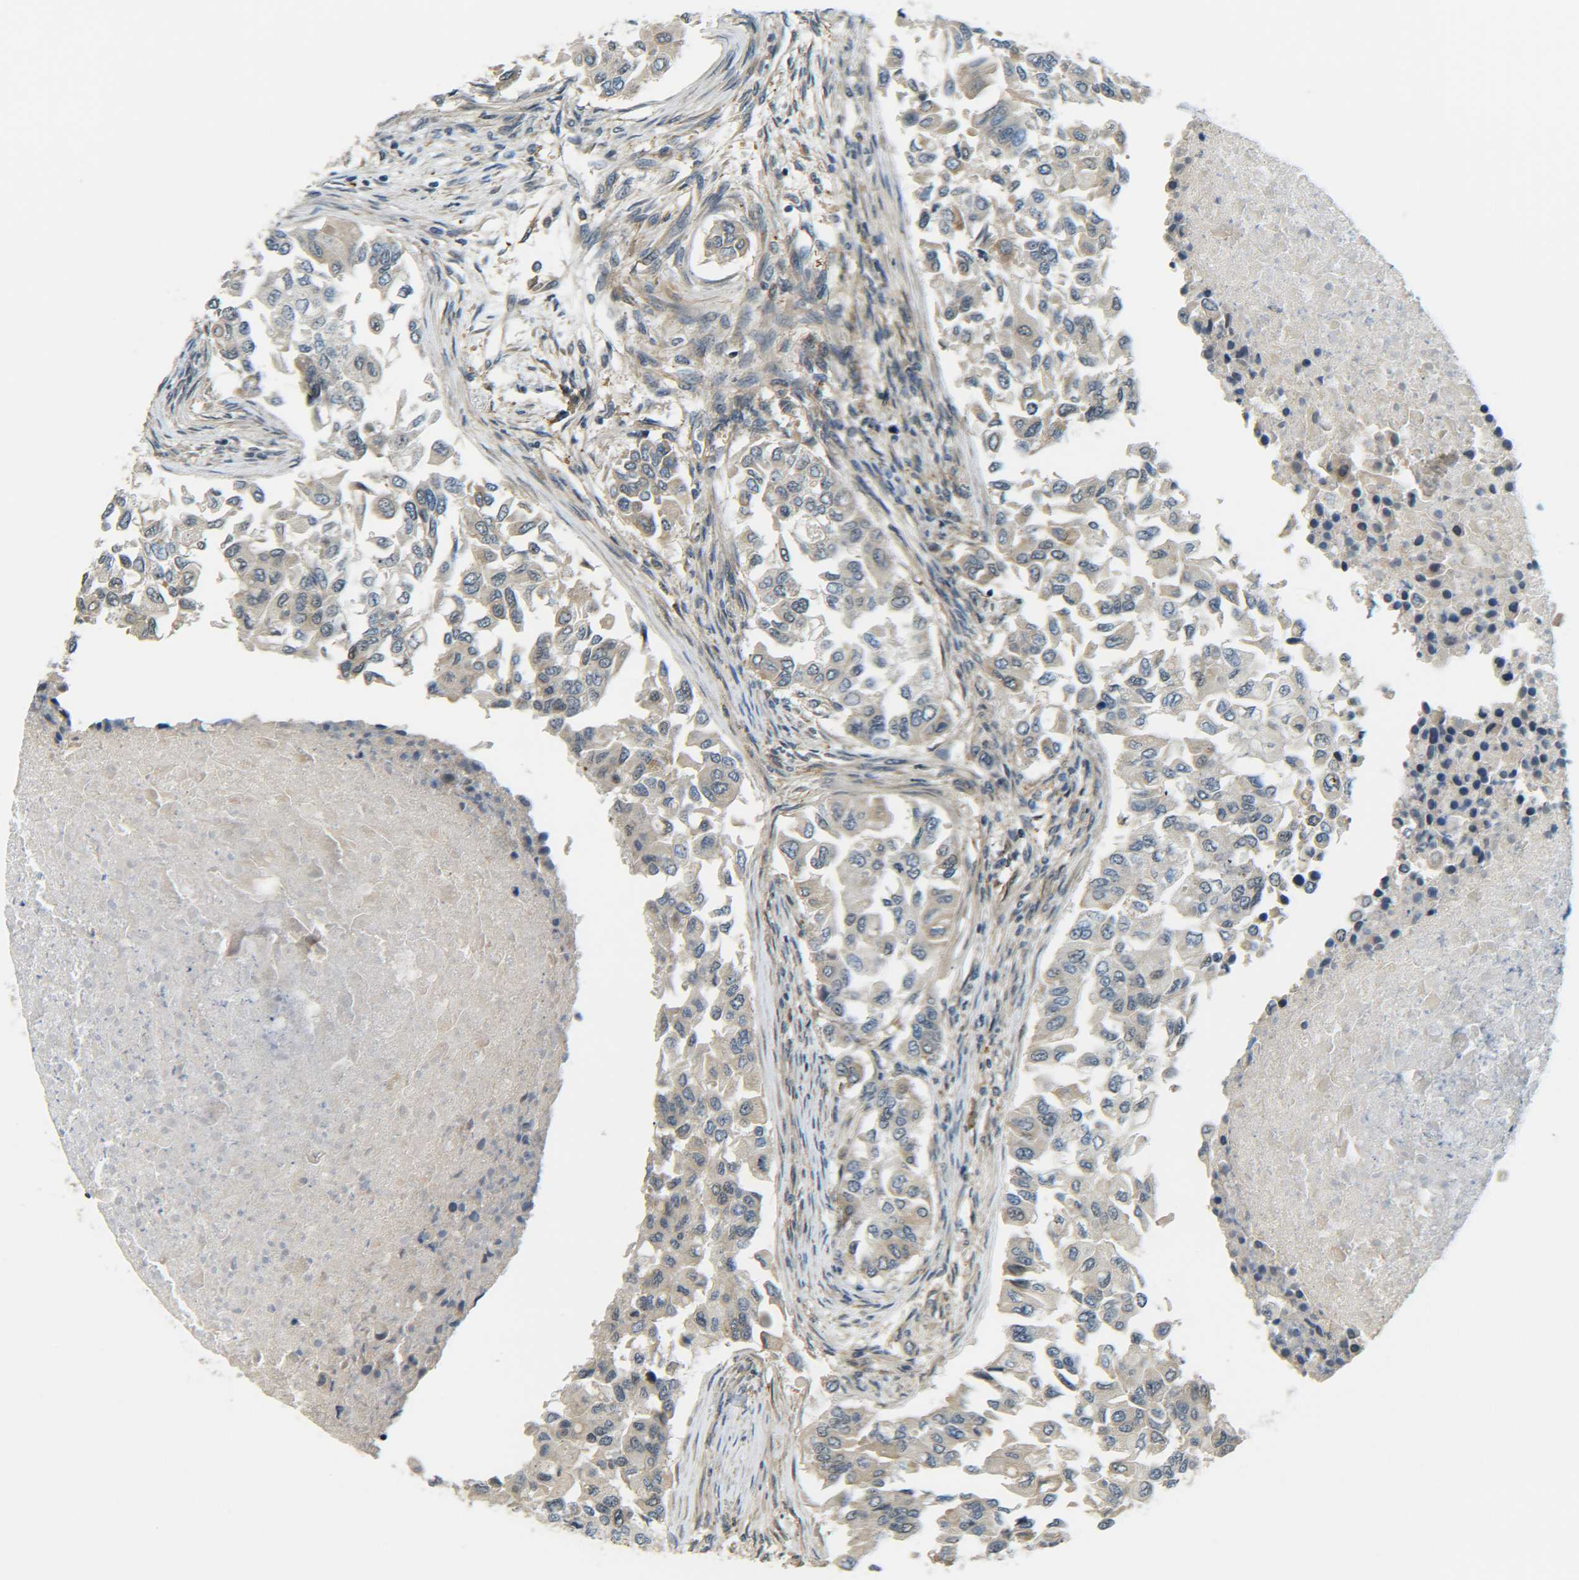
{"staining": {"intensity": "weak", "quantity": ">75%", "location": "cytoplasmic/membranous"}, "tissue": "breast cancer", "cell_type": "Tumor cells", "image_type": "cancer", "snomed": [{"axis": "morphology", "description": "Normal tissue, NOS"}, {"axis": "morphology", "description": "Duct carcinoma"}, {"axis": "topography", "description": "Breast"}], "caption": "A brown stain shows weak cytoplasmic/membranous positivity of a protein in intraductal carcinoma (breast) tumor cells. The staining was performed using DAB (3,3'-diaminobenzidine), with brown indicating positive protein expression. Nuclei are stained blue with hematoxylin.", "gene": "DAB2", "patient": {"sex": "female", "age": 49}}